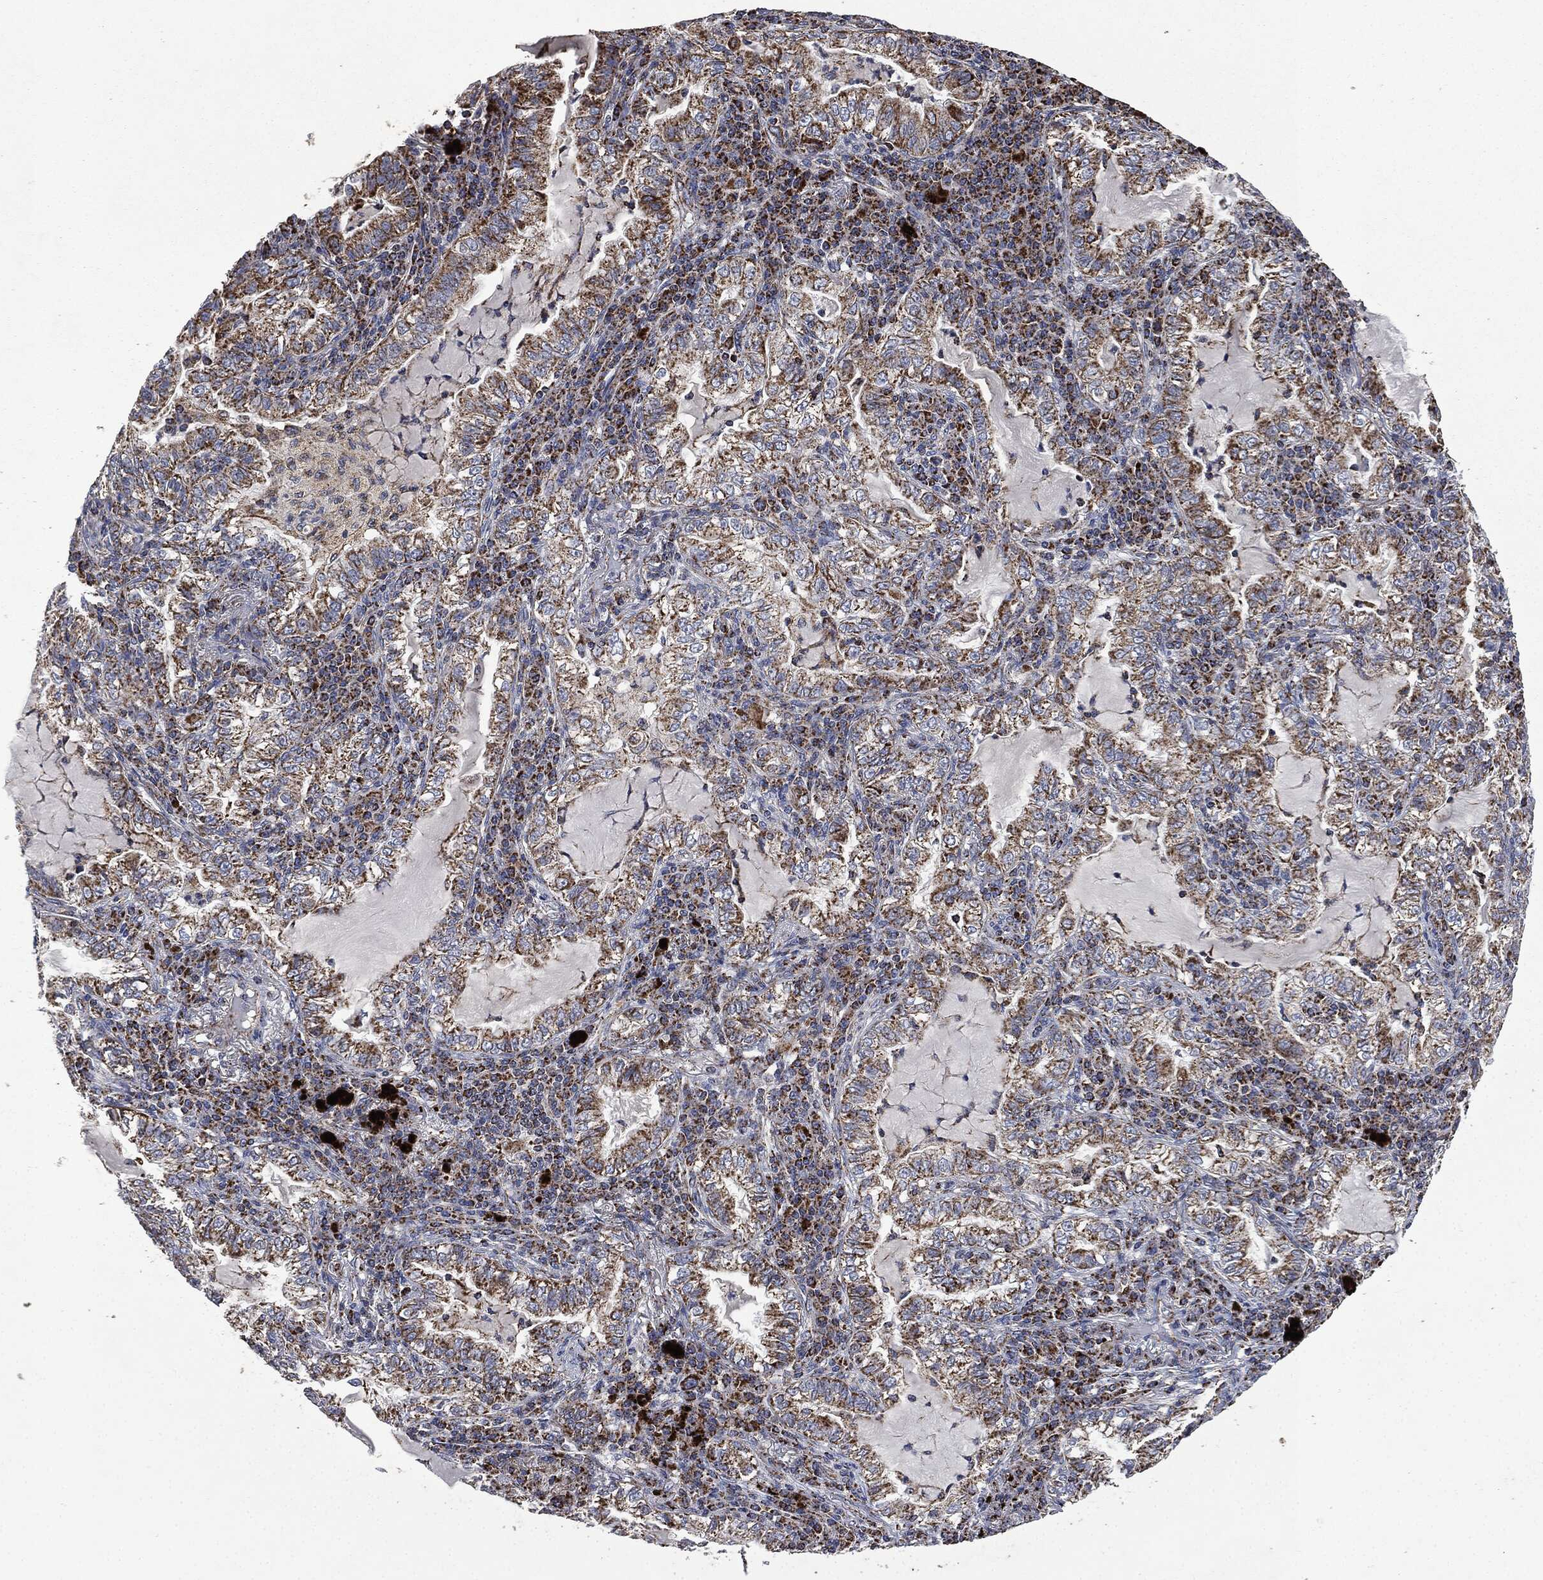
{"staining": {"intensity": "strong", "quantity": ">75%", "location": "cytoplasmic/membranous"}, "tissue": "lung cancer", "cell_type": "Tumor cells", "image_type": "cancer", "snomed": [{"axis": "morphology", "description": "Adenocarcinoma, NOS"}, {"axis": "topography", "description": "Lung"}], "caption": "A histopathology image of adenocarcinoma (lung) stained for a protein exhibits strong cytoplasmic/membranous brown staining in tumor cells. Nuclei are stained in blue.", "gene": "RYK", "patient": {"sex": "female", "age": 73}}